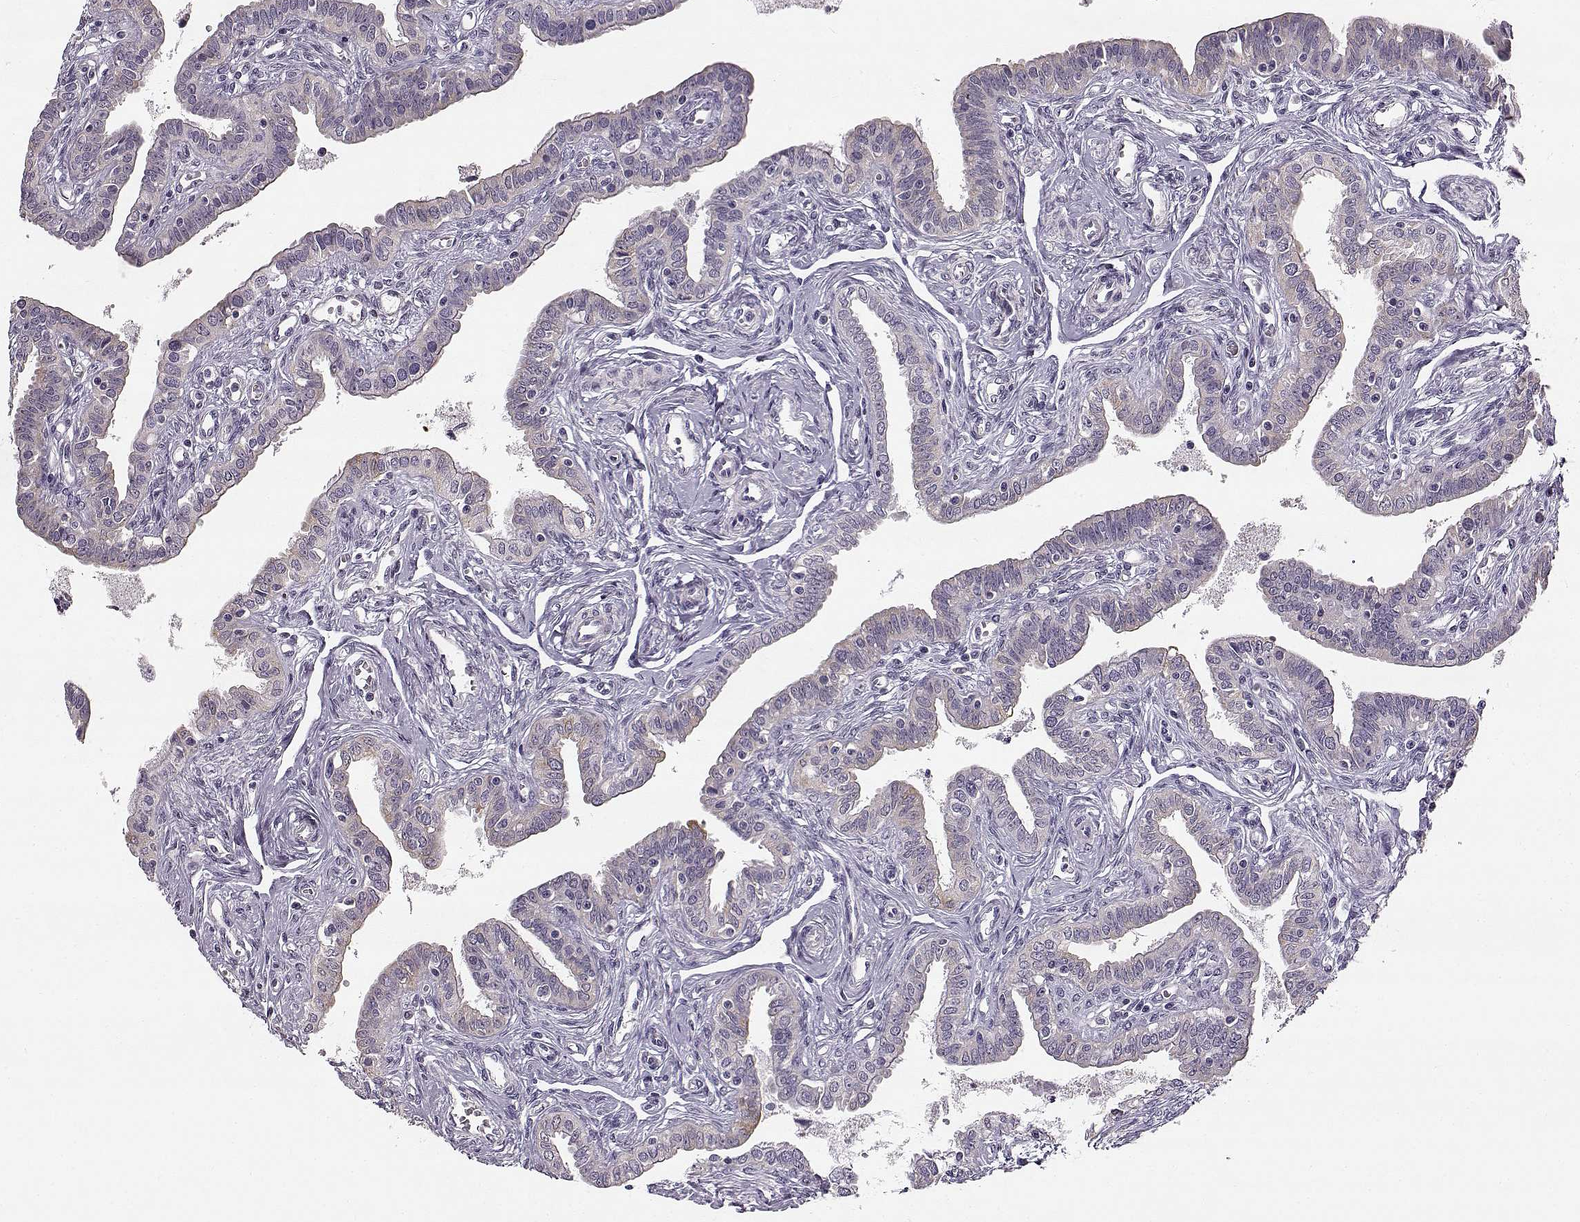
{"staining": {"intensity": "weak", "quantity": "<25%", "location": "cytoplasmic/membranous"}, "tissue": "fallopian tube", "cell_type": "Glandular cells", "image_type": "normal", "snomed": [{"axis": "morphology", "description": "Normal tissue, NOS"}, {"axis": "morphology", "description": "Carcinoma, endometroid"}, {"axis": "topography", "description": "Fallopian tube"}, {"axis": "topography", "description": "Ovary"}], "caption": "Glandular cells are negative for protein expression in unremarkable human fallopian tube. (DAB (3,3'-diaminobenzidine) immunohistochemistry, high magnification).", "gene": "MAP6D1", "patient": {"sex": "female", "age": 42}}